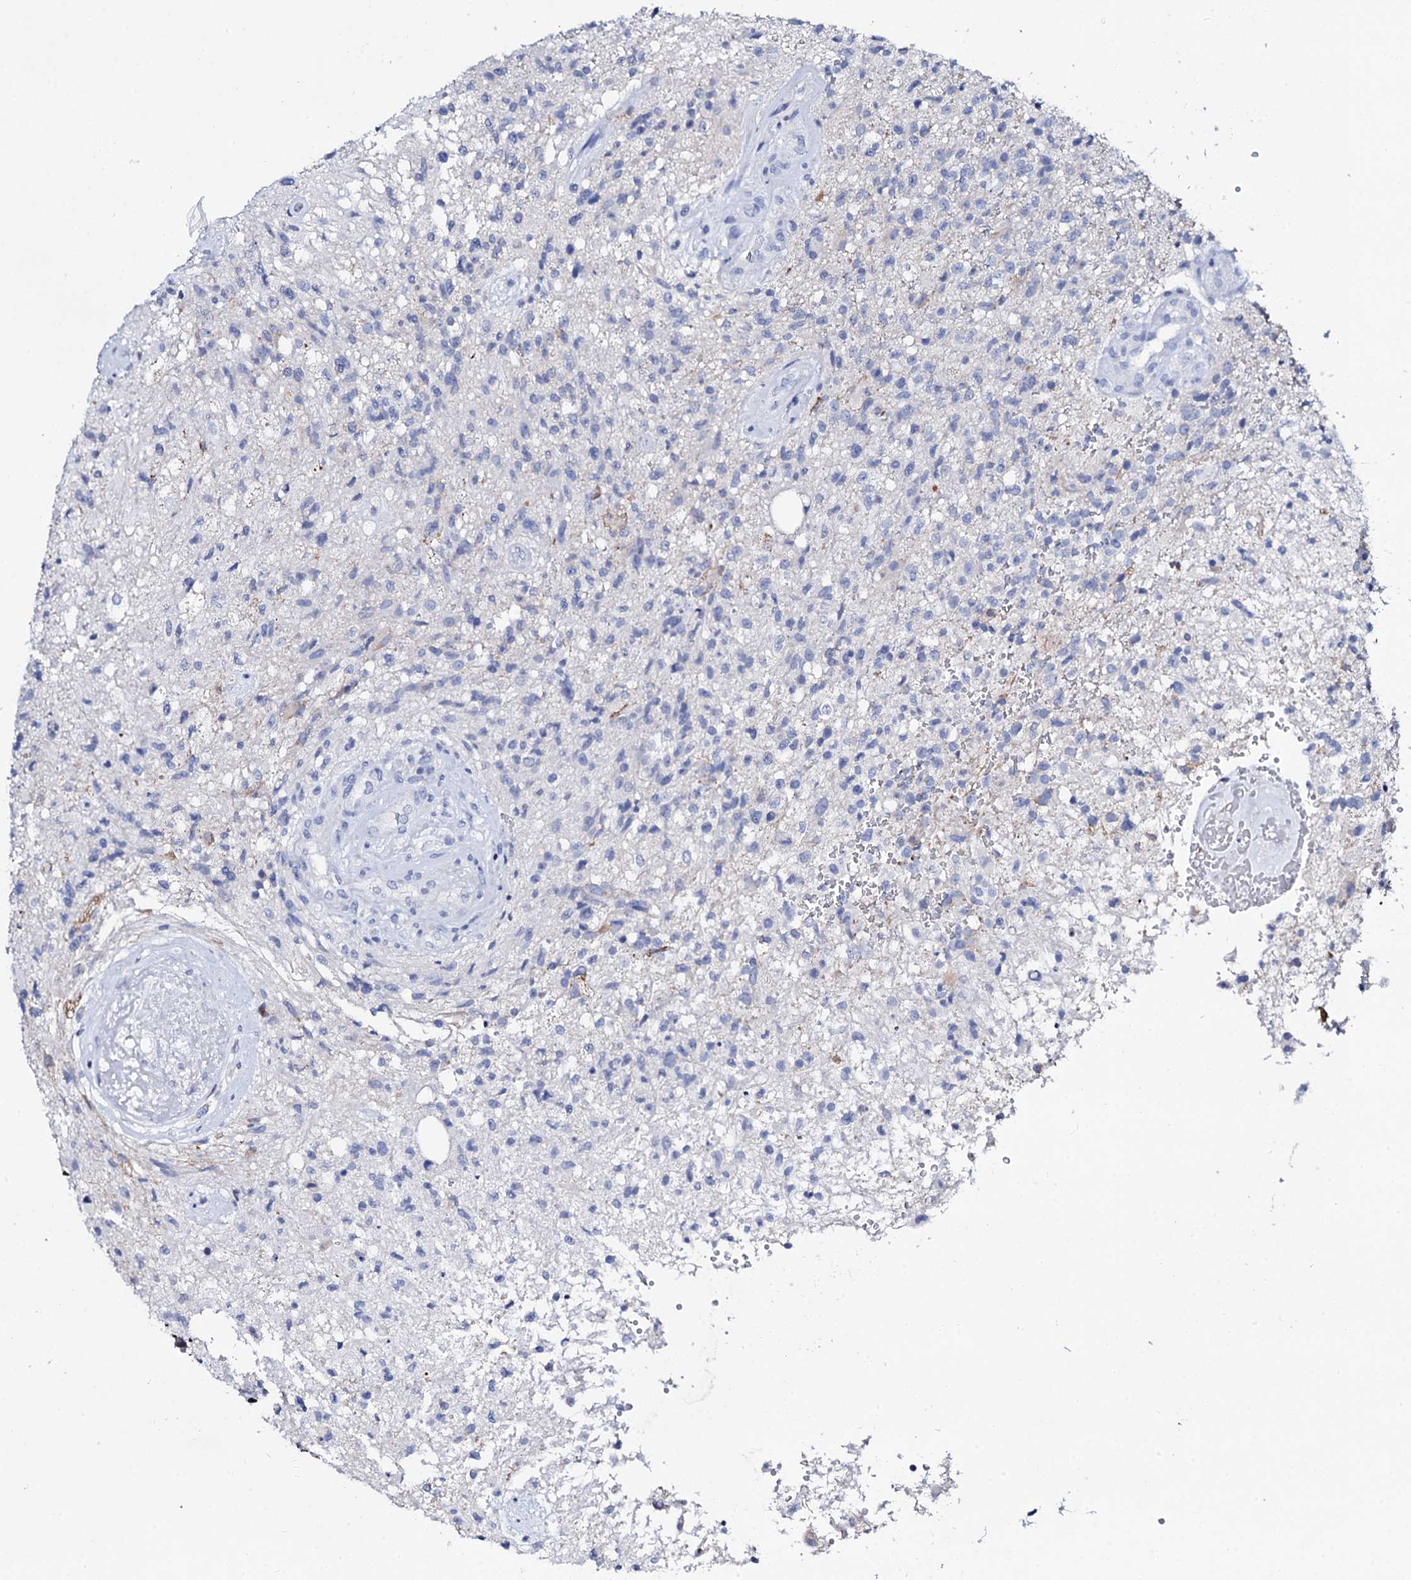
{"staining": {"intensity": "negative", "quantity": "none", "location": "none"}, "tissue": "glioma", "cell_type": "Tumor cells", "image_type": "cancer", "snomed": [{"axis": "morphology", "description": "Glioma, malignant, High grade"}, {"axis": "topography", "description": "Brain"}], "caption": "Human malignant glioma (high-grade) stained for a protein using immunohistochemistry (IHC) shows no positivity in tumor cells.", "gene": "FBXL16", "patient": {"sex": "male", "age": 56}}